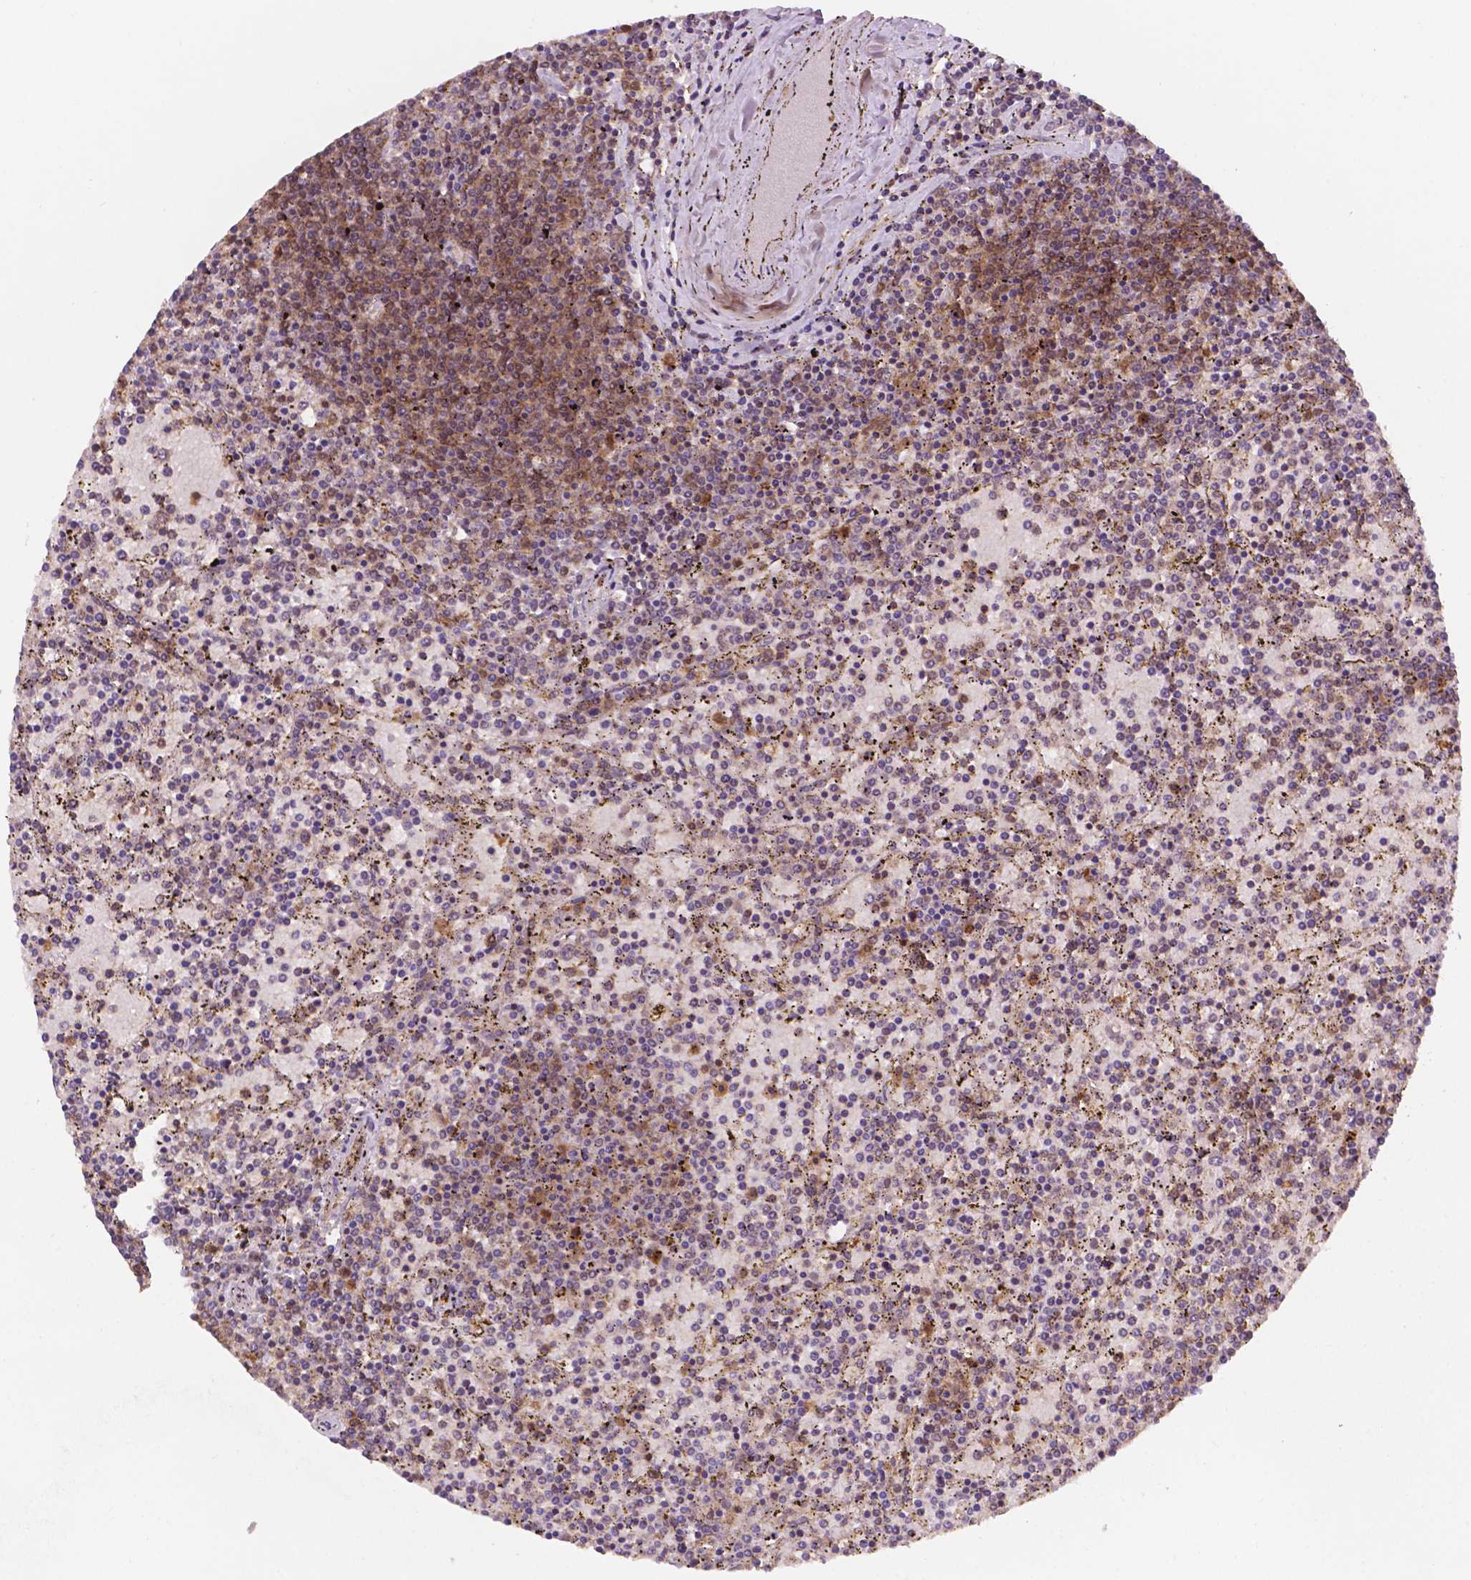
{"staining": {"intensity": "moderate", "quantity": "<25%", "location": "cytoplasmic/membranous"}, "tissue": "lymphoma", "cell_type": "Tumor cells", "image_type": "cancer", "snomed": [{"axis": "morphology", "description": "Malignant lymphoma, non-Hodgkin's type, Low grade"}, {"axis": "topography", "description": "Spleen"}], "caption": "This image demonstrates IHC staining of human lymphoma, with low moderate cytoplasmic/membranous staining in about <25% of tumor cells.", "gene": "UBE2L6", "patient": {"sex": "female", "age": 77}}